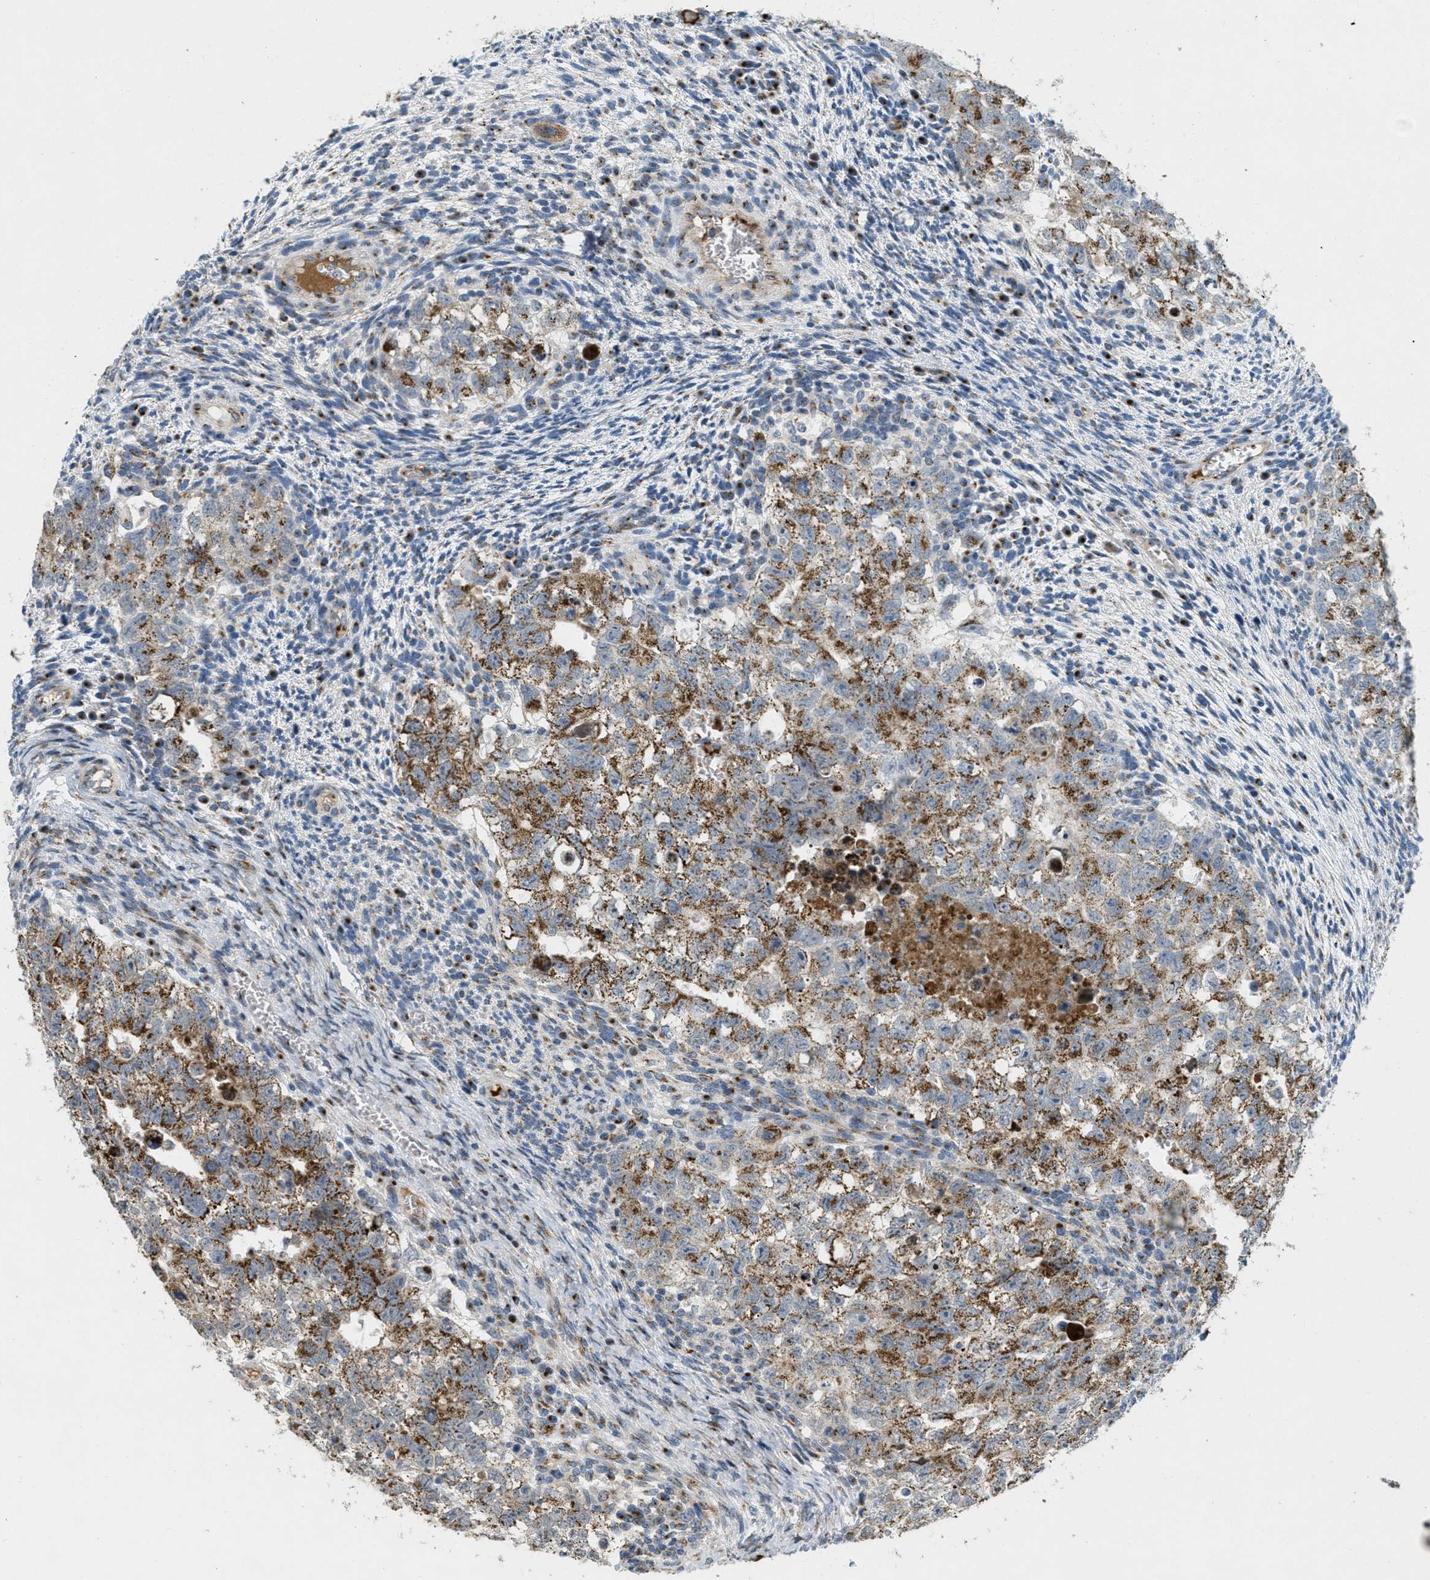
{"staining": {"intensity": "moderate", "quantity": ">75%", "location": "cytoplasmic/membranous"}, "tissue": "testis cancer", "cell_type": "Tumor cells", "image_type": "cancer", "snomed": [{"axis": "morphology", "description": "Seminoma, NOS"}, {"axis": "morphology", "description": "Carcinoma, Embryonal, NOS"}, {"axis": "topography", "description": "Testis"}], "caption": "Embryonal carcinoma (testis) stained for a protein demonstrates moderate cytoplasmic/membranous positivity in tumor cells. The staining was performed using DAB to visualize the protein expression in brown, while the nuclei were stained in blue with hematoxylin (Magnification: 20x).", "gene": "ZFPL1", "patient": {"sex": "male", "age": 38}}